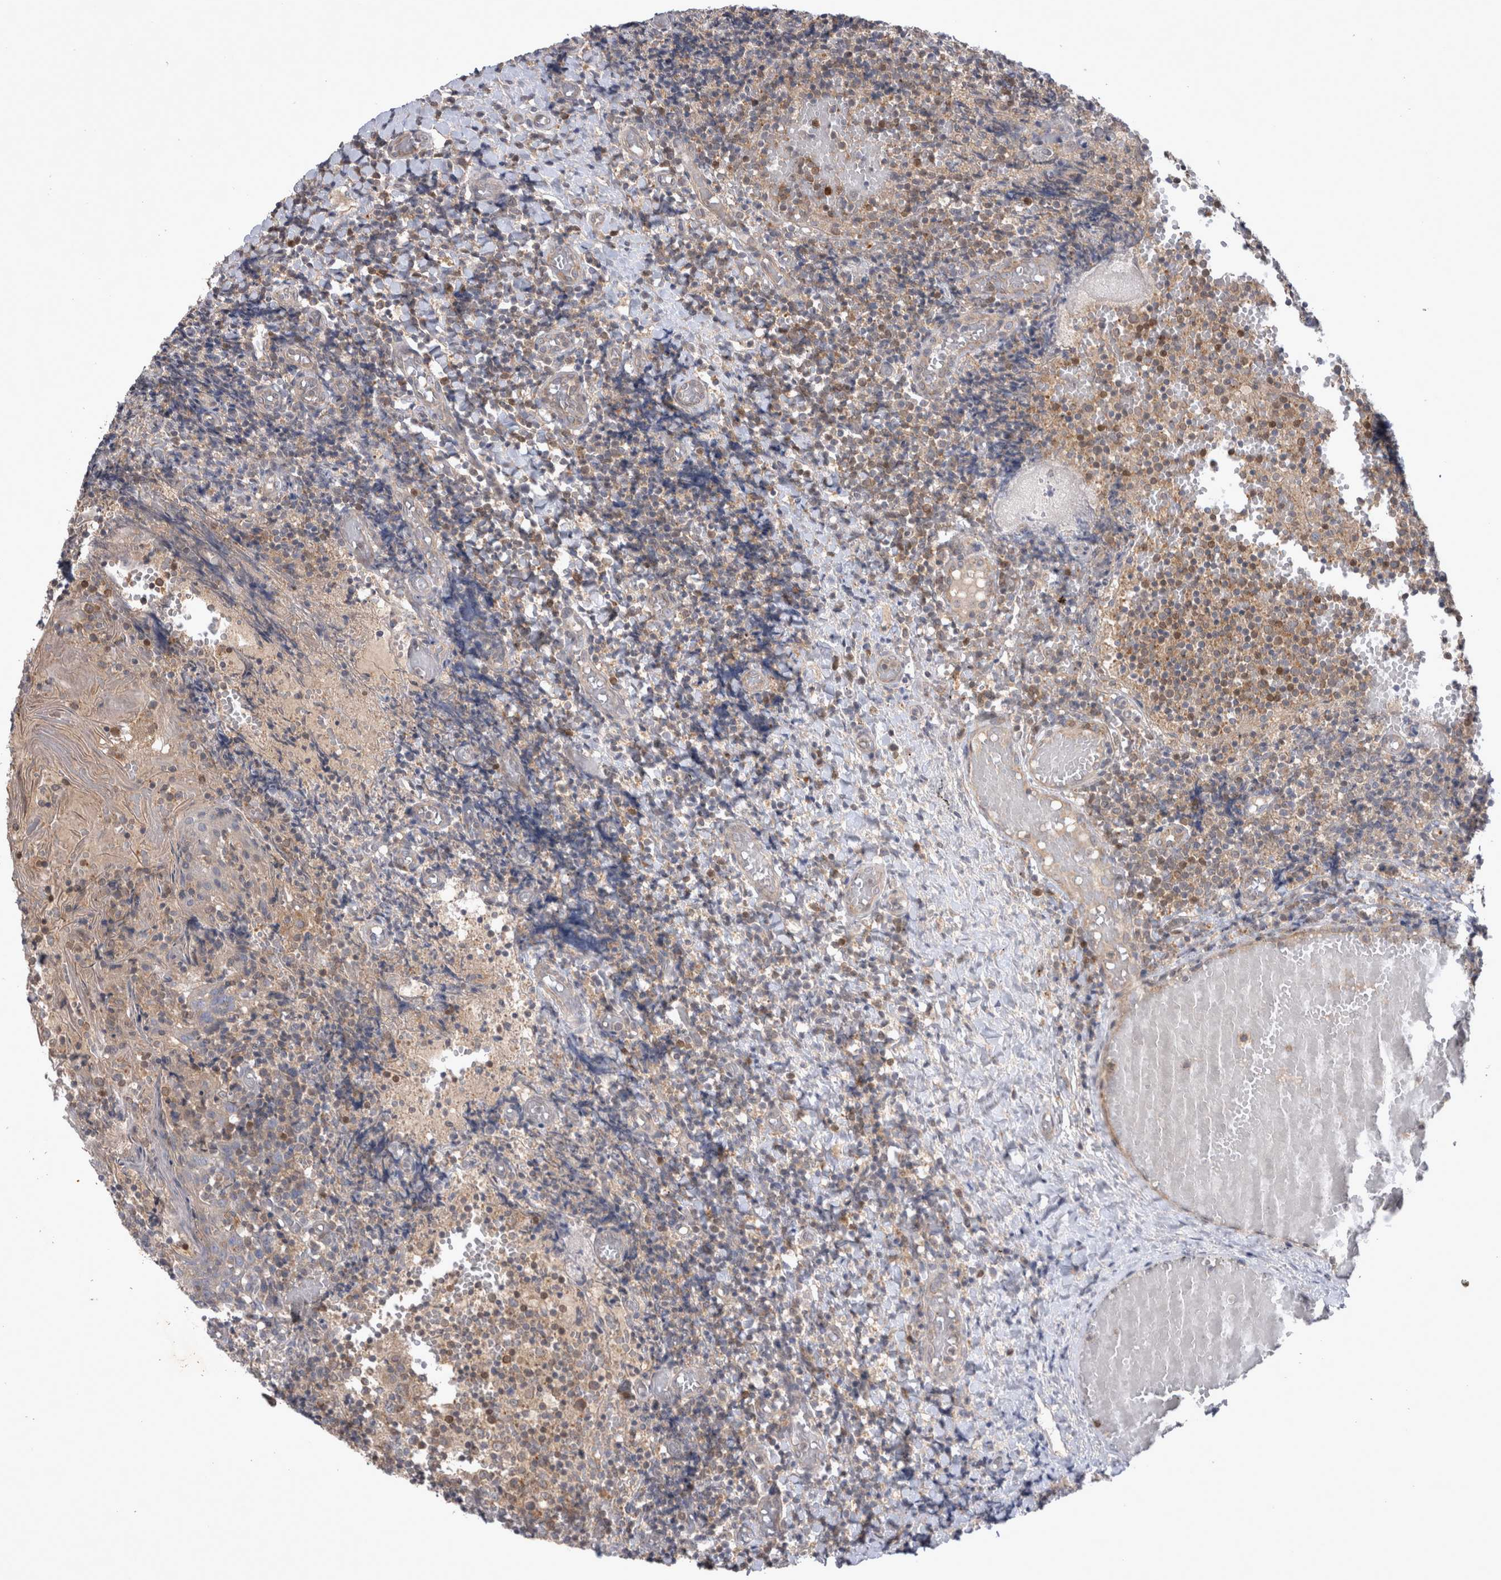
{"staining": {"intensity": "moderate", "quantity": "25%-75%", "location": "cytoplasmic/membranous"}, "tissue": "tonsil", "cell_type": "Germinal center cells", "image_type": "normal", "snomed": [{"axis": "morphology", "description": "Normal tissue, NOS"}, {"axis": "topography", "description": "Tonsil"}], "caption": "Immunohistochemical staining of benign tonsil reveals 25%-75% levels of moderate cytoplasmic/membranous protein expression in approximately 25%-75% of germinal center cells. Using DAB (3,3'-diaminobenzidine) (brown) and hematoxylin (blue) stains, captured at high magnification using brightfield microscopy.", "gene": "SRD5A3", "patient": {"sex": "female", "age": 19}}